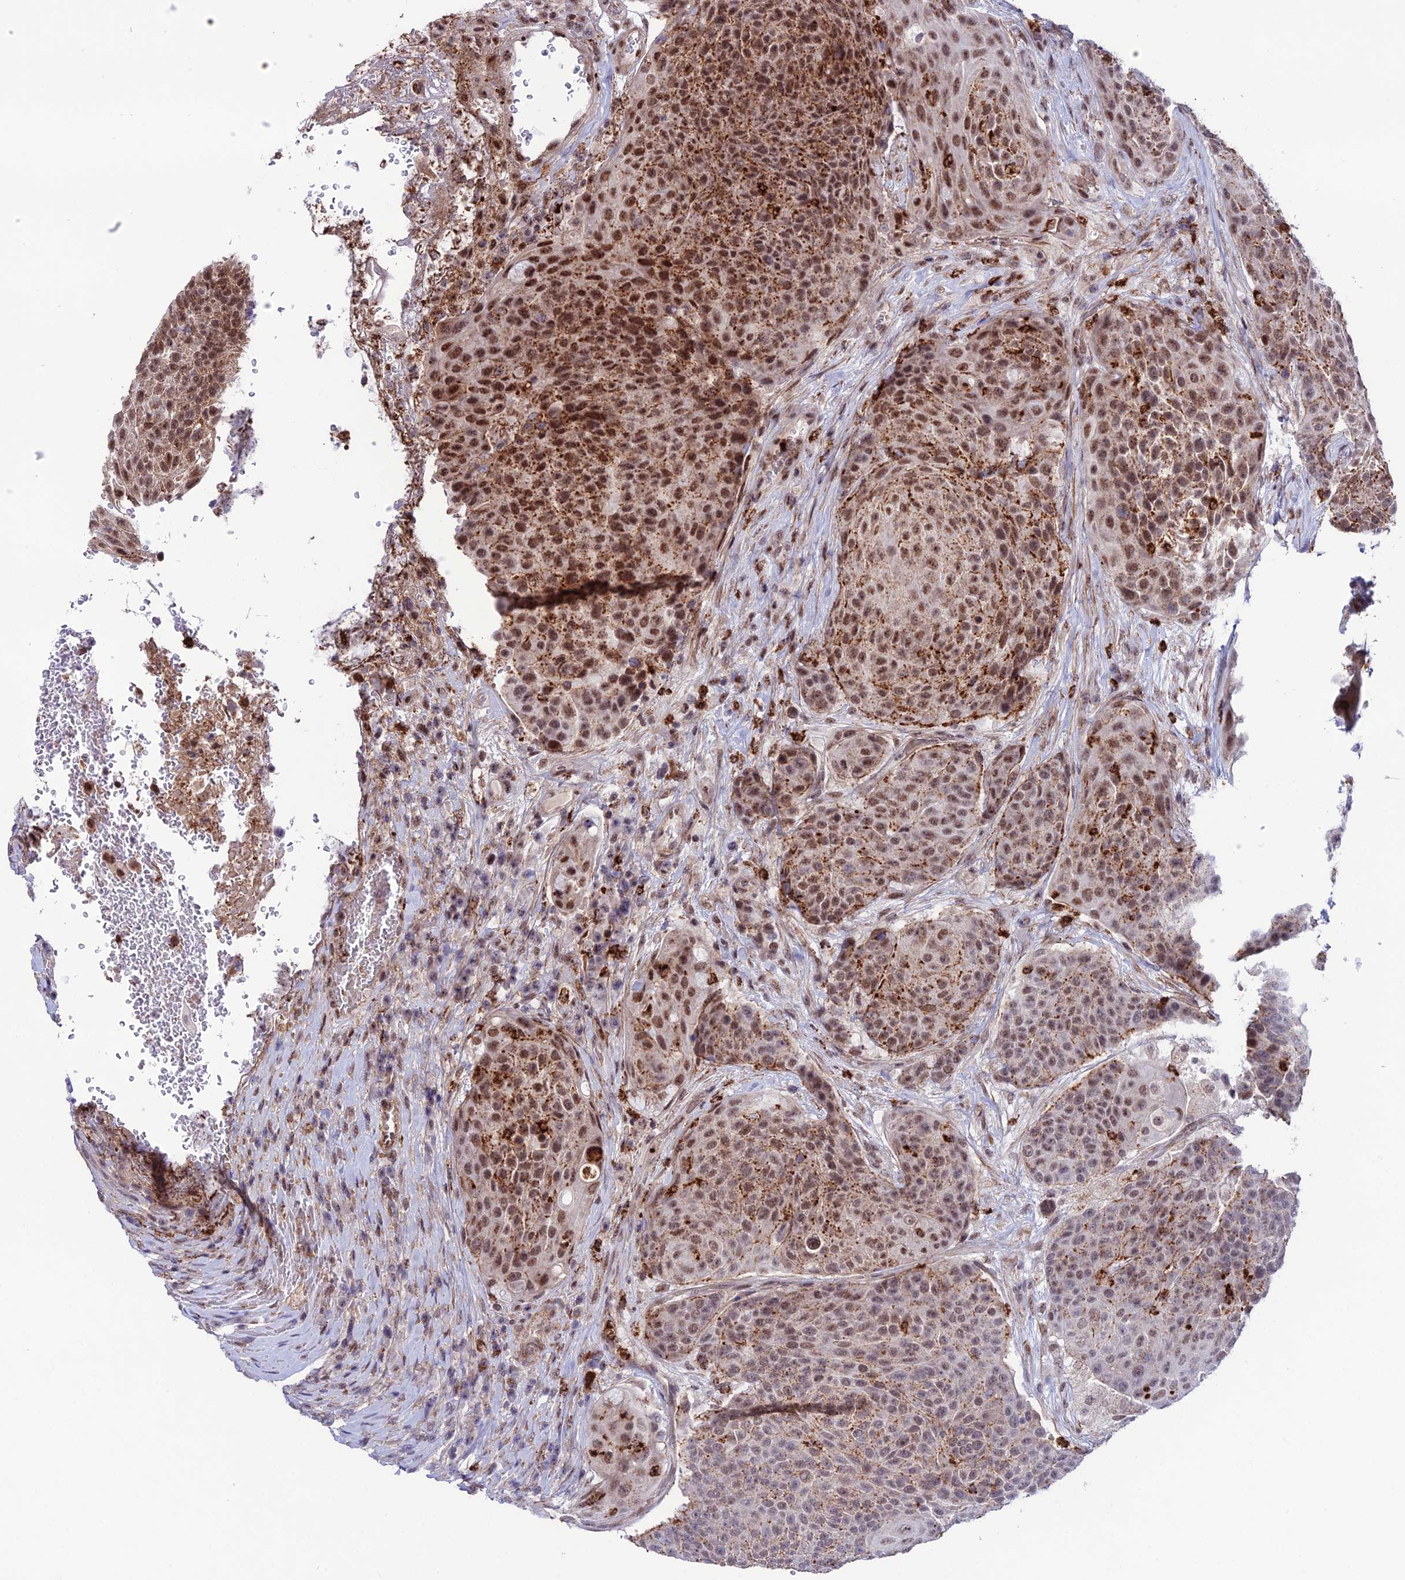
{"staining": {"intensity": "moderate", "quantity": ">75%", "location": "cytoplasmic/membranous,nuclear"}, "tissue": "urothelial cancer", "cell_type": "Tumor cells", "image_type": "cancer", "snomed": [{"axis": "morphology", "description": "Urothelial carcinoma, High grade"}, {"axis": "topography", "description": "Urinary bladder"}], "caption": "An image of urothelial cancer stained for a protein shows moderate cytoplasmic/membranous and nuclear brown staining in tumor cells.", "gene": "COL6A6", "patient": {"sex": "female", "age": 63}}